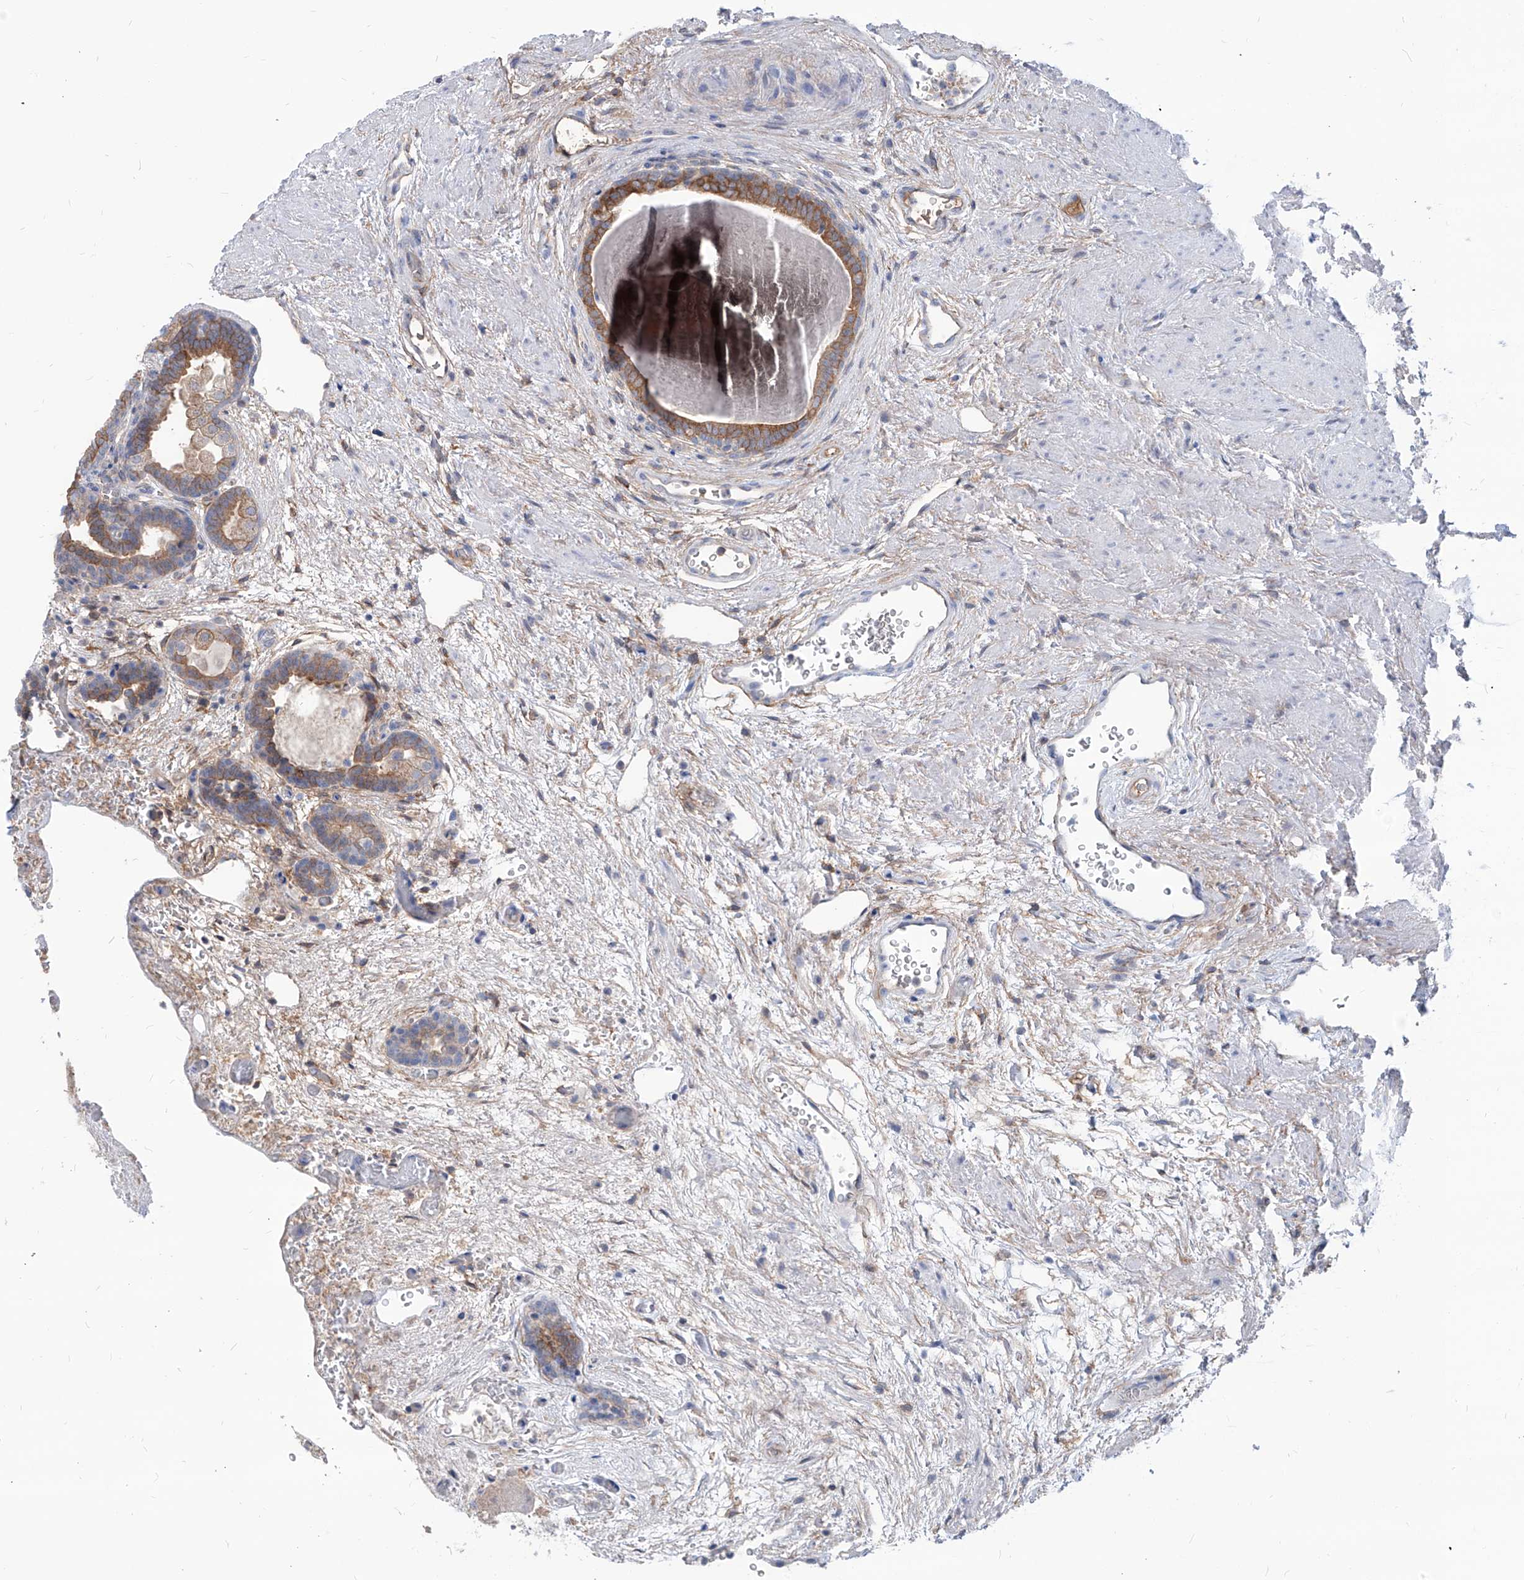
{"staining": {"intensity": "moderate", "quantity": "25%-75%", "location": "cytoplasmic/membranous"}, "tissue": "prostate", "cell_type": "Glandular cells", "image_type": "normal", "snomed": [{"axis": "morphology", "description": "Normal tissue, NOS"}, {"axis": "topography", "description": "Prostate"}], "caption": "A brown stain labels moderate cytoplasmic/membranous positivity of a protein in glandular cells of benign prostate.", "gene": "AKAP10", "patient": {"sex": "male", "age": 48}}